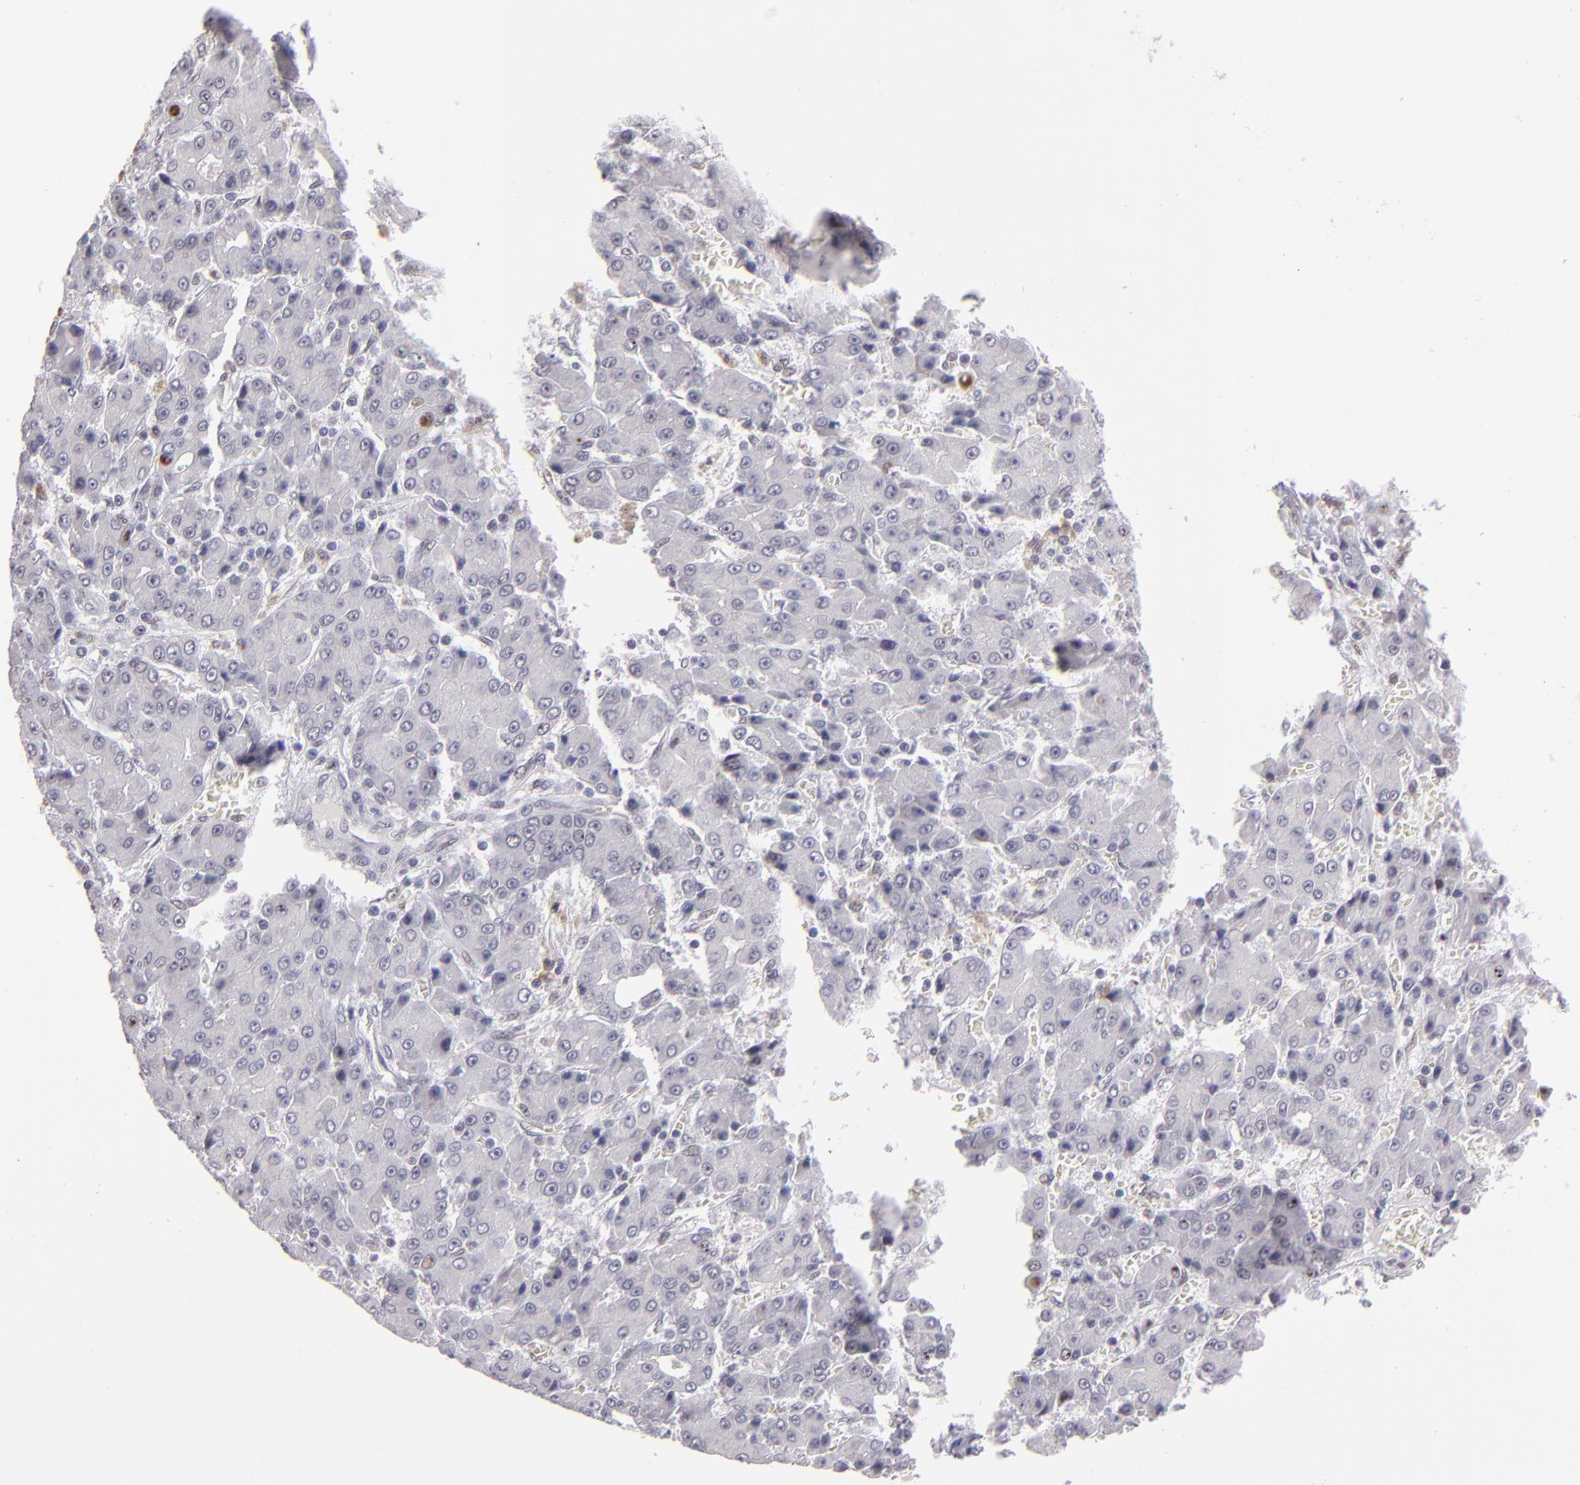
{"staining": {"intensity": "moderate", "quantity": "<25%", "location": "nuclear"}, "tissue": "liver cancer", "cell_type": "Tumor cells", "image_type": "cancer", "snomed": [{"axis": "morphology", "description": "Carcinoma, Hepatocellular, NOS"}, {"axis": "topography", "description": "Liver"}], "caption": "Approximately <25% of tumor cells in human hepatocellular carcinoma (liver) reveal moderate nuclear protein positivity as visualized by brown immunohistochemical staining.", "gene": "OTUB2", "patient": {"sex": "male", "age": 69}}